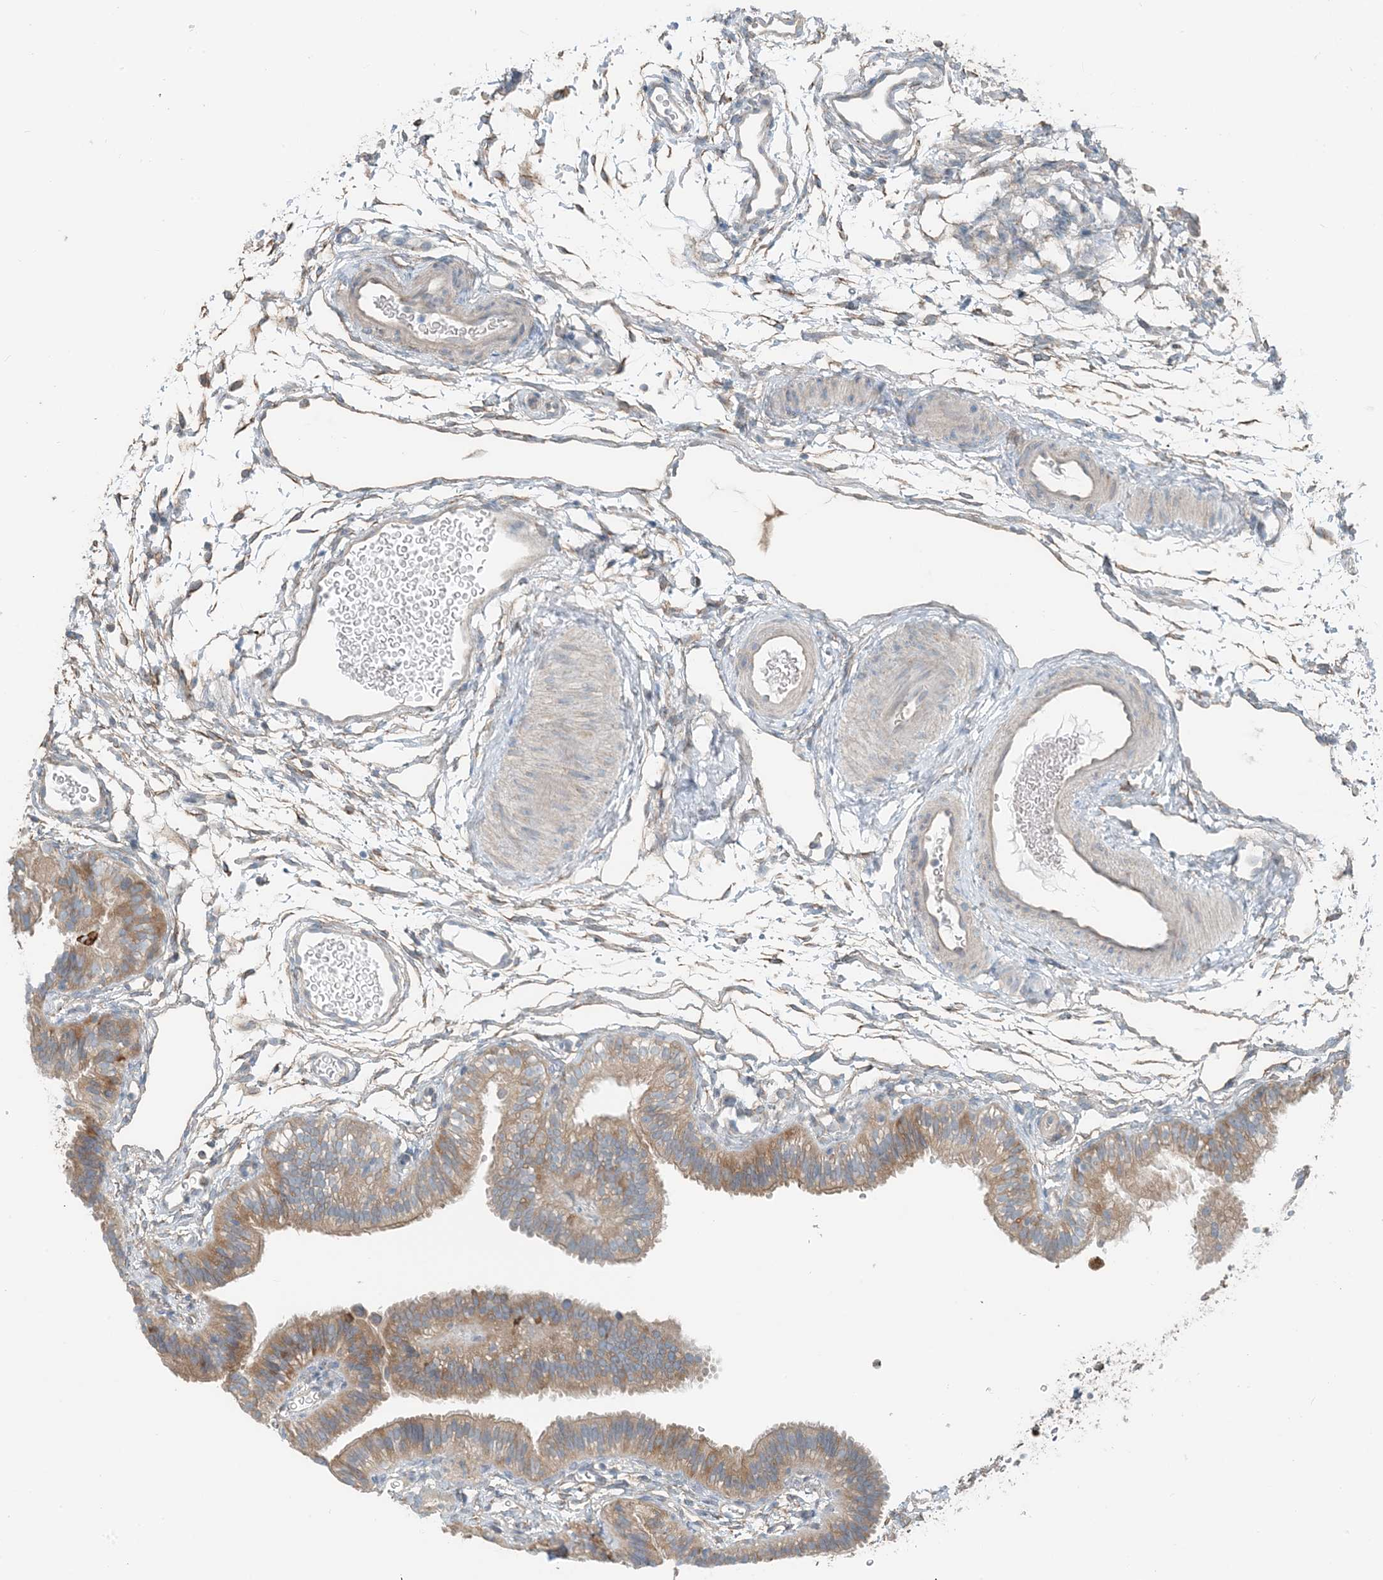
{"staining": {"intensity": "moderate", "quantity": "25%-75%", "location": "cytoplasmic/membranous"}, "tissue": "fallopian tube", "cell_type": "Glandular cells", "image_type": "normal", "snomed": [{"axis": "morphology", "description": "Normal tissue, NOS"}, {"axis": "topography", "description": "Fallopian tube"}], "caption": "Immunohistochemistry image of benign fallopian tube stained for a protein (brown), which demonstrates medium levels of moderate cytoplasmic/membranous staining in about 25%-75% of glandular cells.", "gene": "CERKL", "patient": {"sex": "female", "age": 35}}